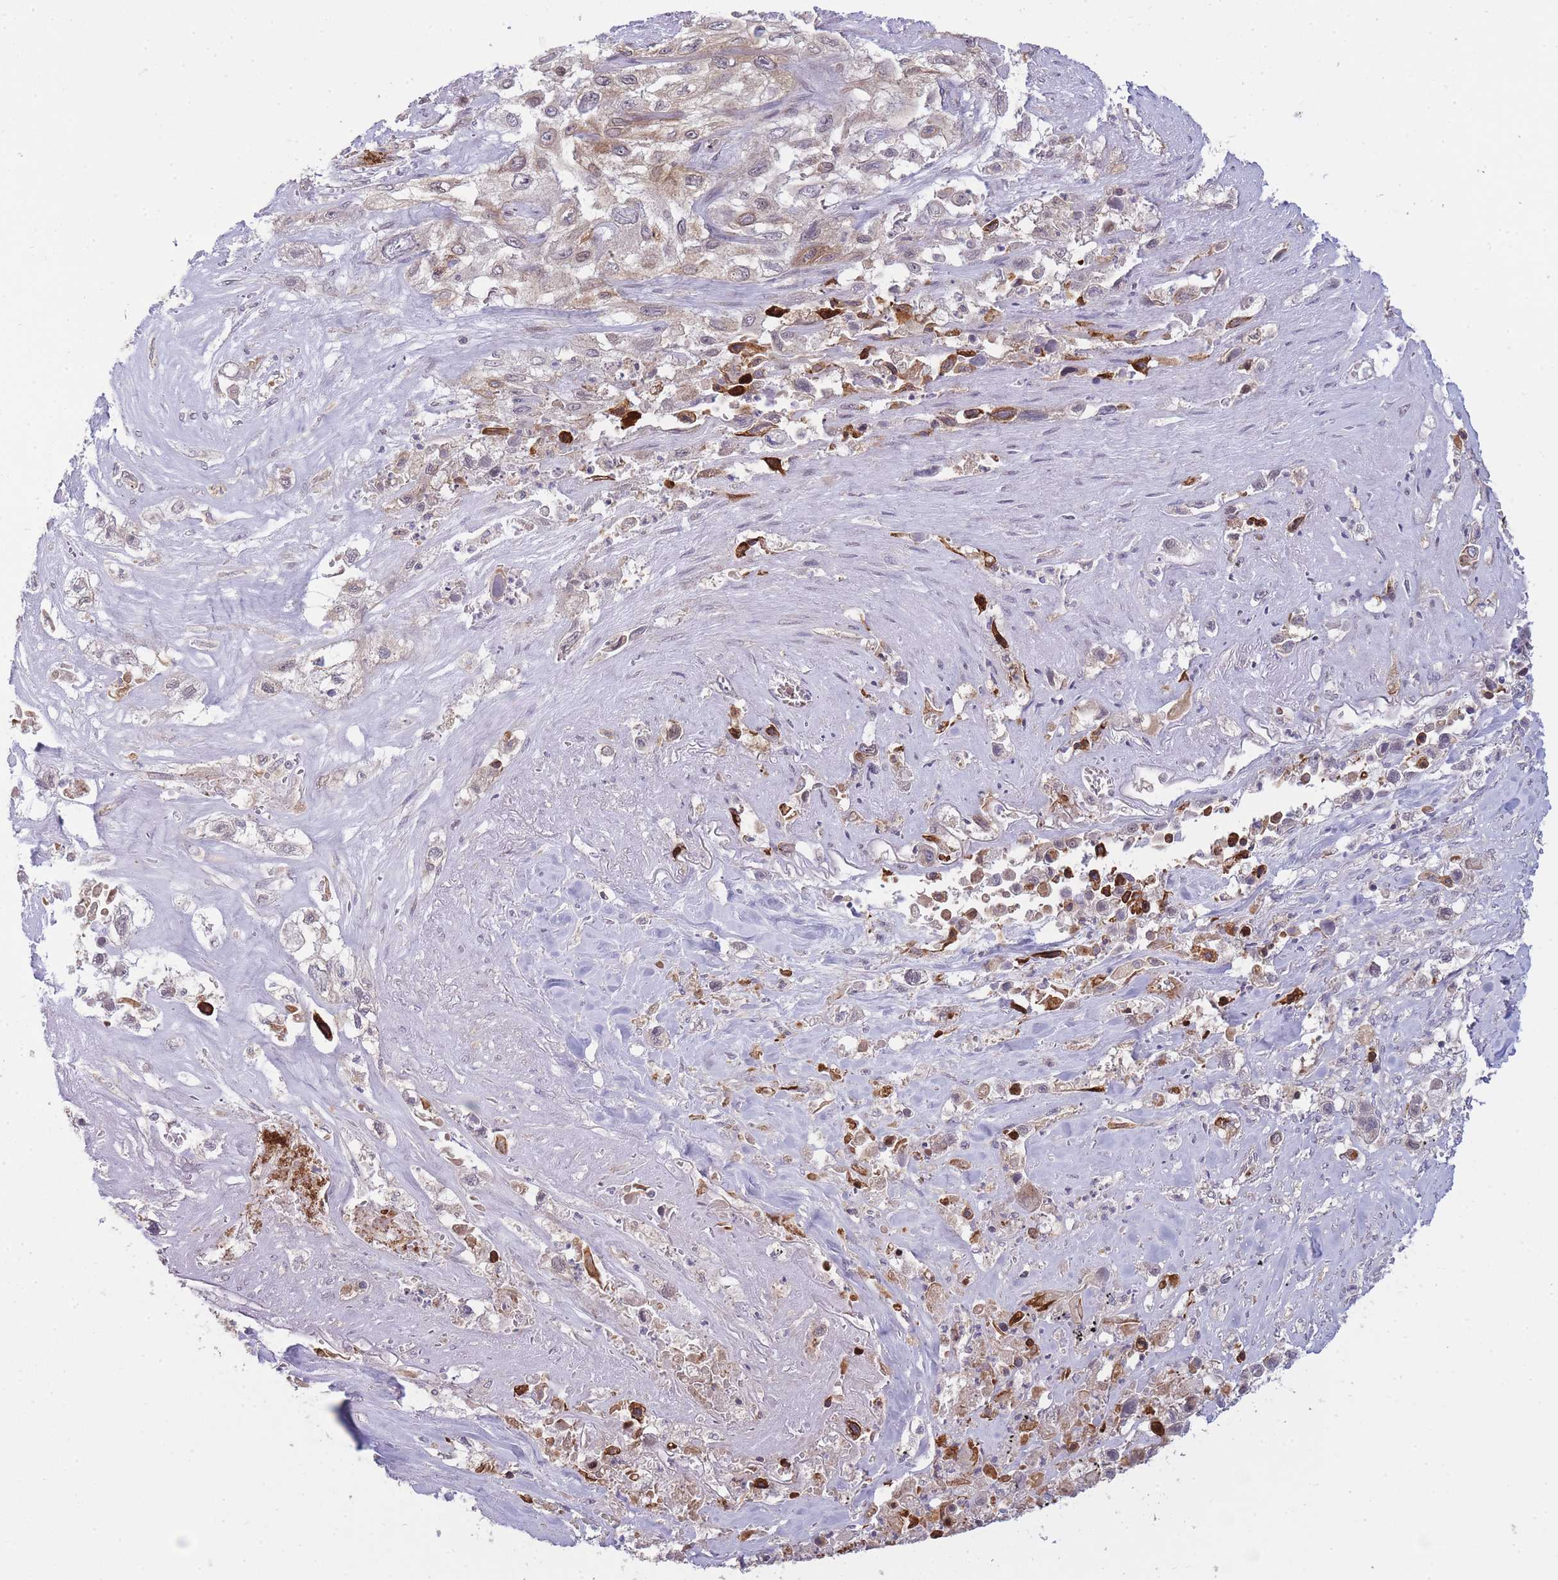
{"staining": {"intensity": "moderate", "quantity": "25%-75%", "location": "cytoplasmic/membranous"}, "tissue": "lung cancer", "cell_type": "Tumor cells", "image_type": "cancer", "snomed": [{"axis": "morphology", "description": "Squamous cell carcinoma, NOS"}, {"axis": "topography", "description": "Lung"}], "caption": "Immunohistochemical staining of squamous cell carcinoma (lung) reveals medium levels of moderate cytoplasmic/membranous protein expression in about 25%-75% of tumor cells.", "gene": "PFDN6", "patient": {"sex": "female", "age": 69}}